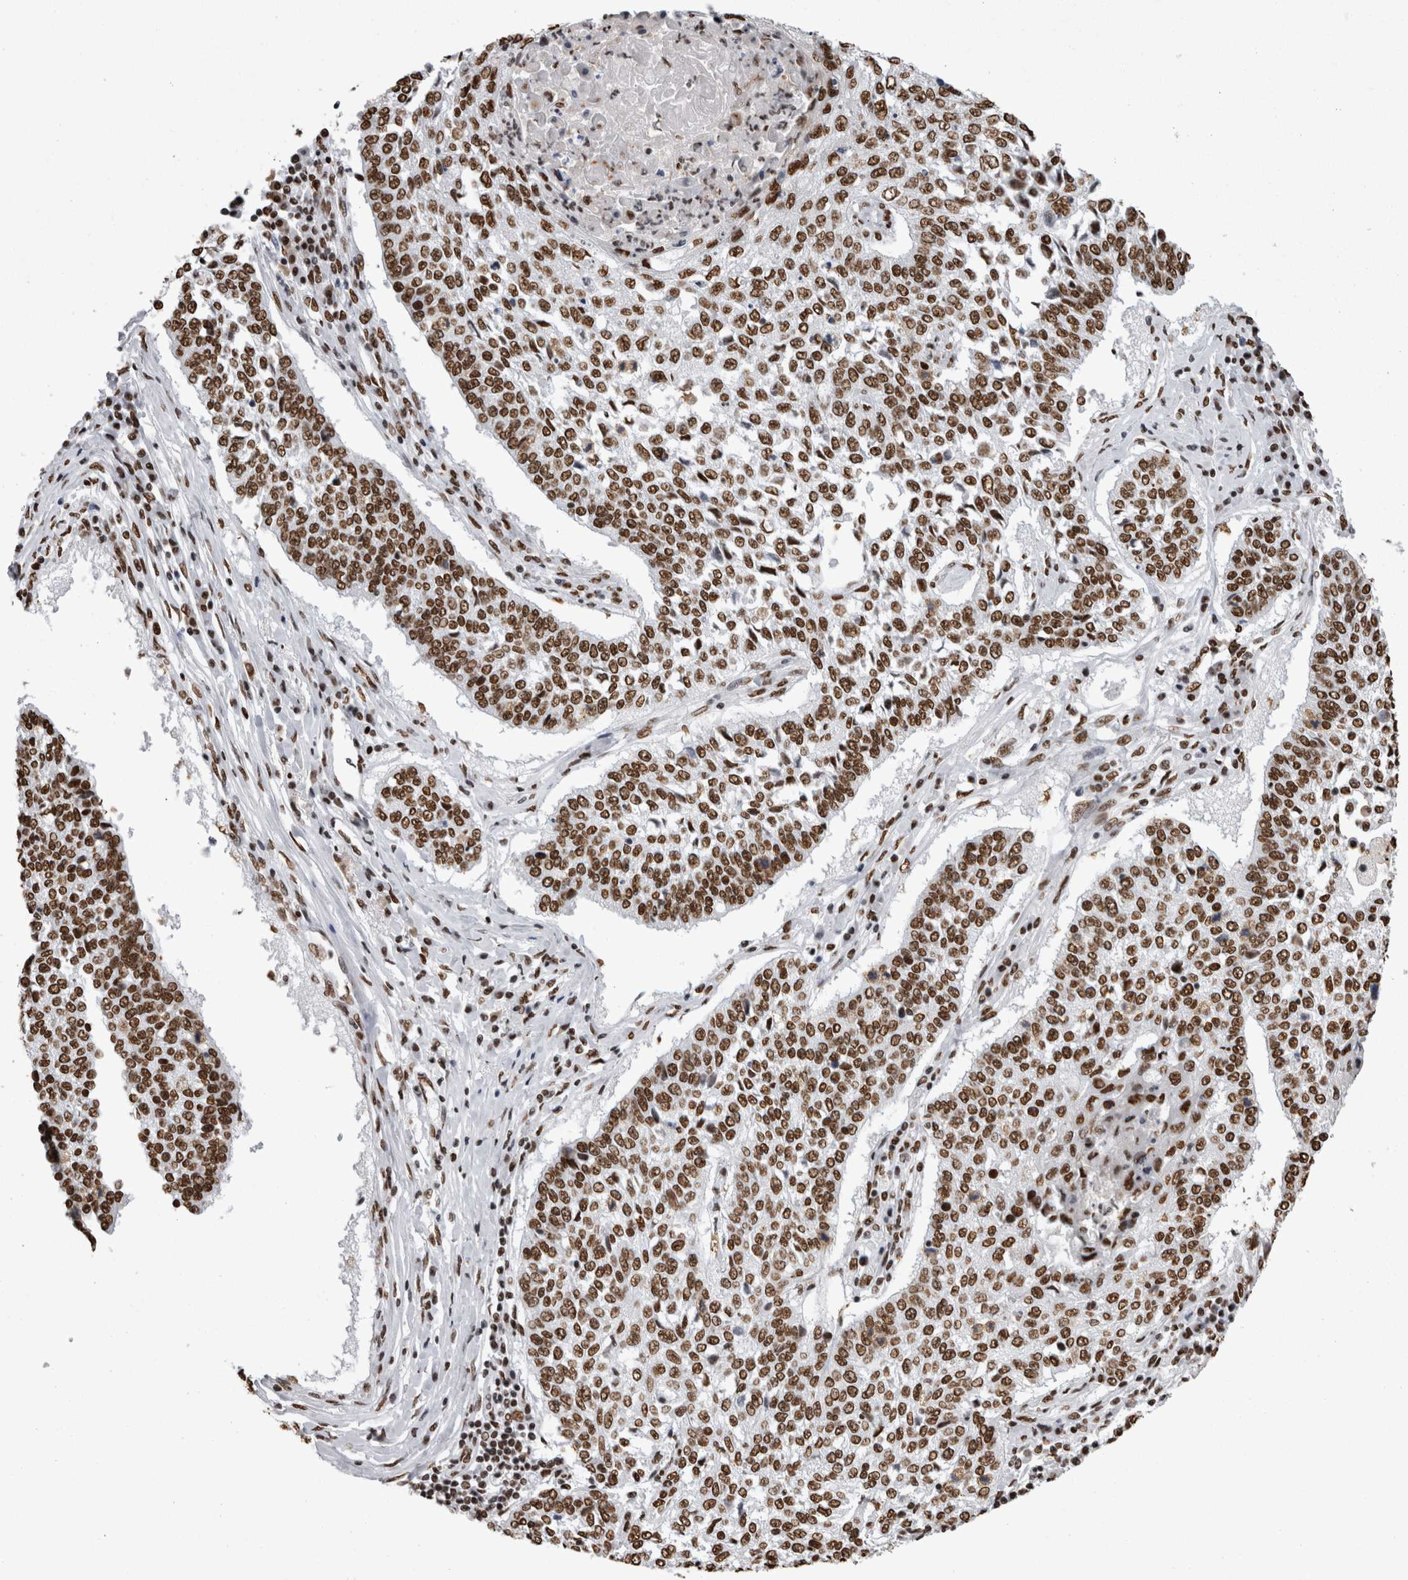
{"staining": {"intensity": "moderate", "quantity": ">75%", "location": "nuclear"}, "tissue": "lung cancer", "cell_type": "Tumor cells", "image_type": "cancer", "snomed": [{"axis": "morphology", "description": "Normal tissue, NOS"}, {"axis": "morphology", "description": "Squamous cell carcinoma, NOS"}, {"axis": "topography", "description": "Cartilage tissue"}, {"axis": "topography", "description": "Bronchus"}, {"axis": "topography", "description": "Lung"}, {"axis": "topography", "description": "Peripheral nerve tissue"}], "caption": "Immunohistochemistry image of squamous cell carcinoma (lung) stained for a protein (brown), which reveals medium levels of moderate nuclear staining in about >75% of tumor cells.", "gene": "HNRNPM", "patient": {"sex": "female", "age": 49}}